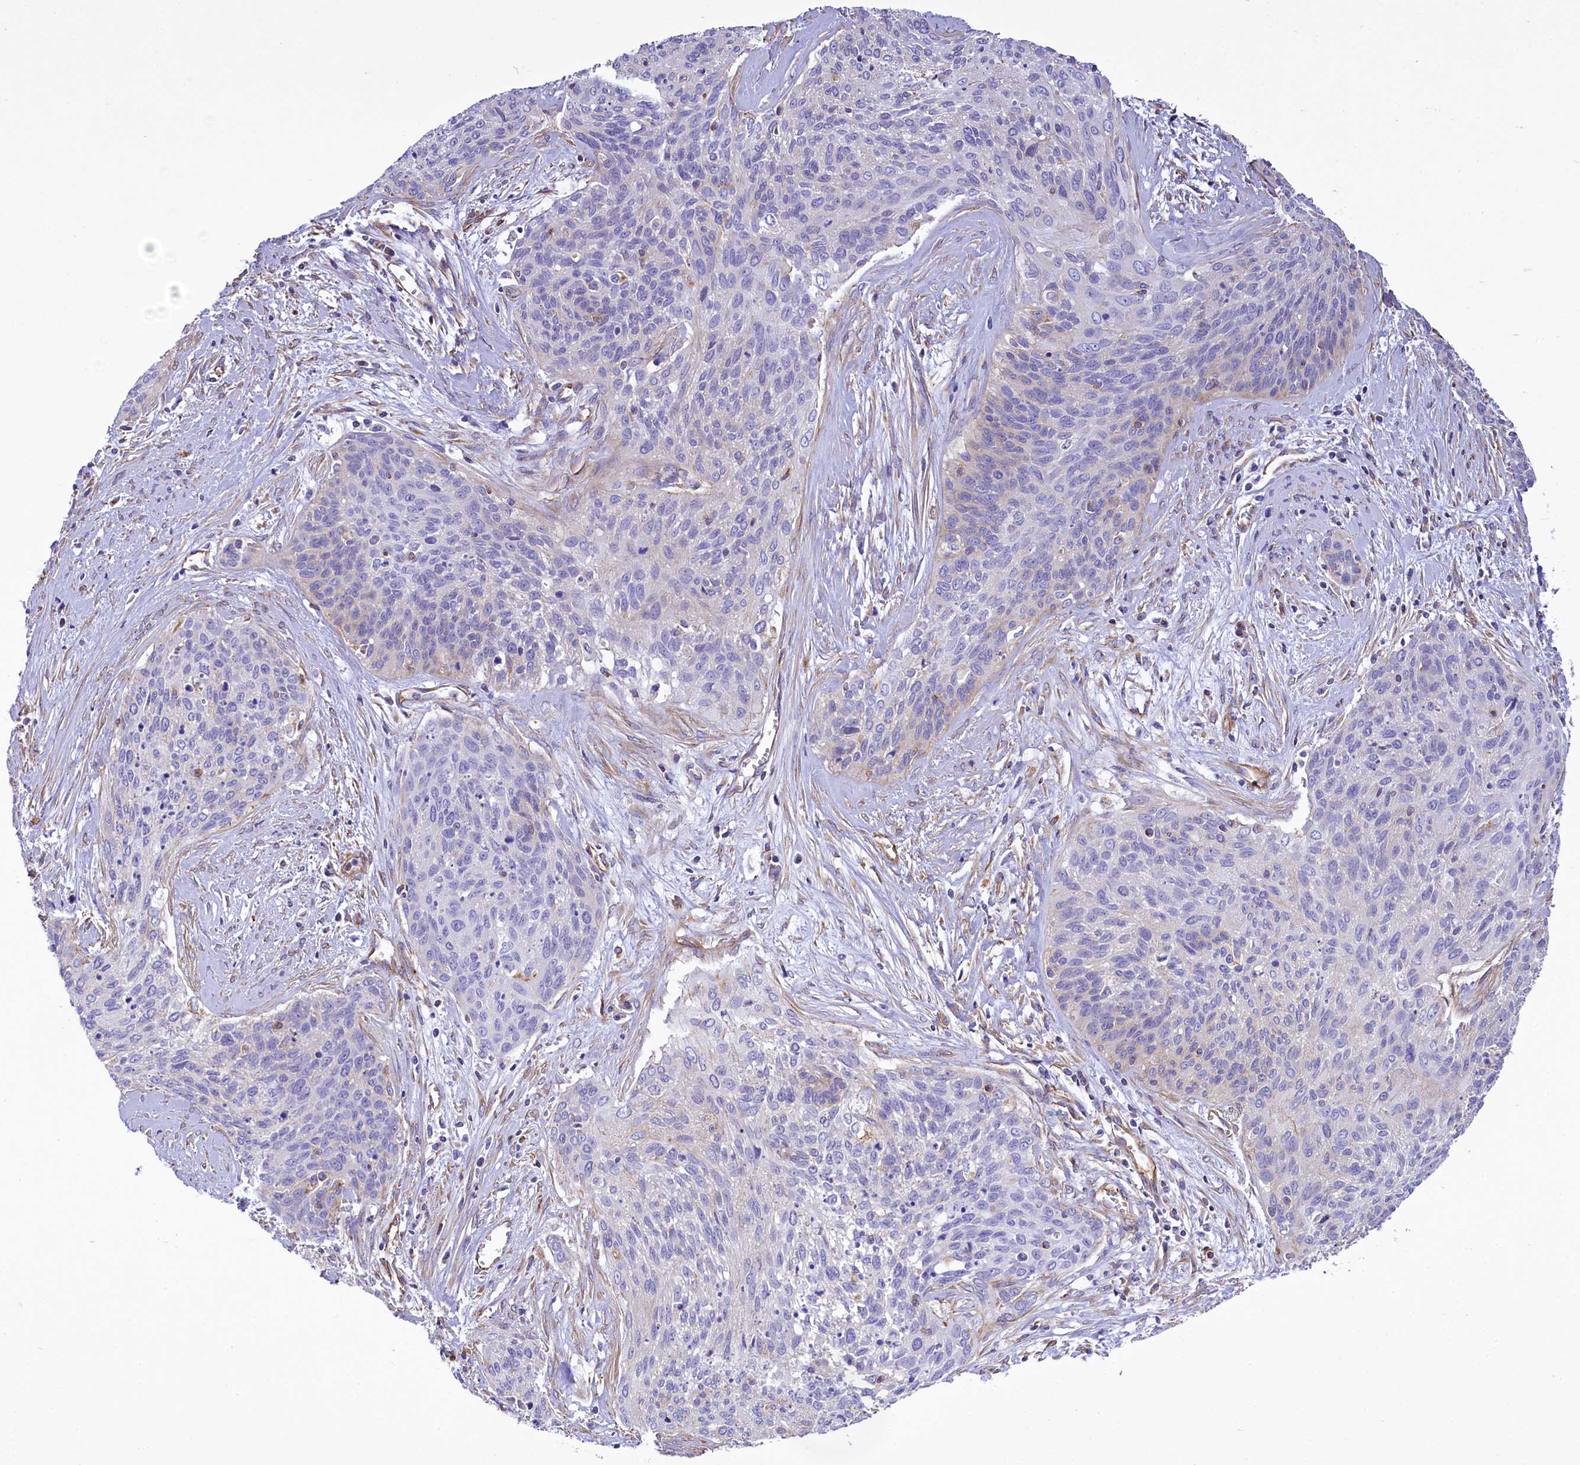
{"staining": {"intensity": "negative", "quantity": "none", "location": "none"}, "tissue": "cervical cancer", "cell_type": "Tumor cells", "image_type": "cancer", "snomed": [{"axis": "morphology", "description": "Squamous cell carcinoma, NOS"}, {"axis": "topography", "description": "Cervix"}], "caption": "Tumor cells show no significant expression in cervical cancer (squamous cell carcinoma).", "gene": "CD99", "patient": {"sex": "female", "age": 55}}